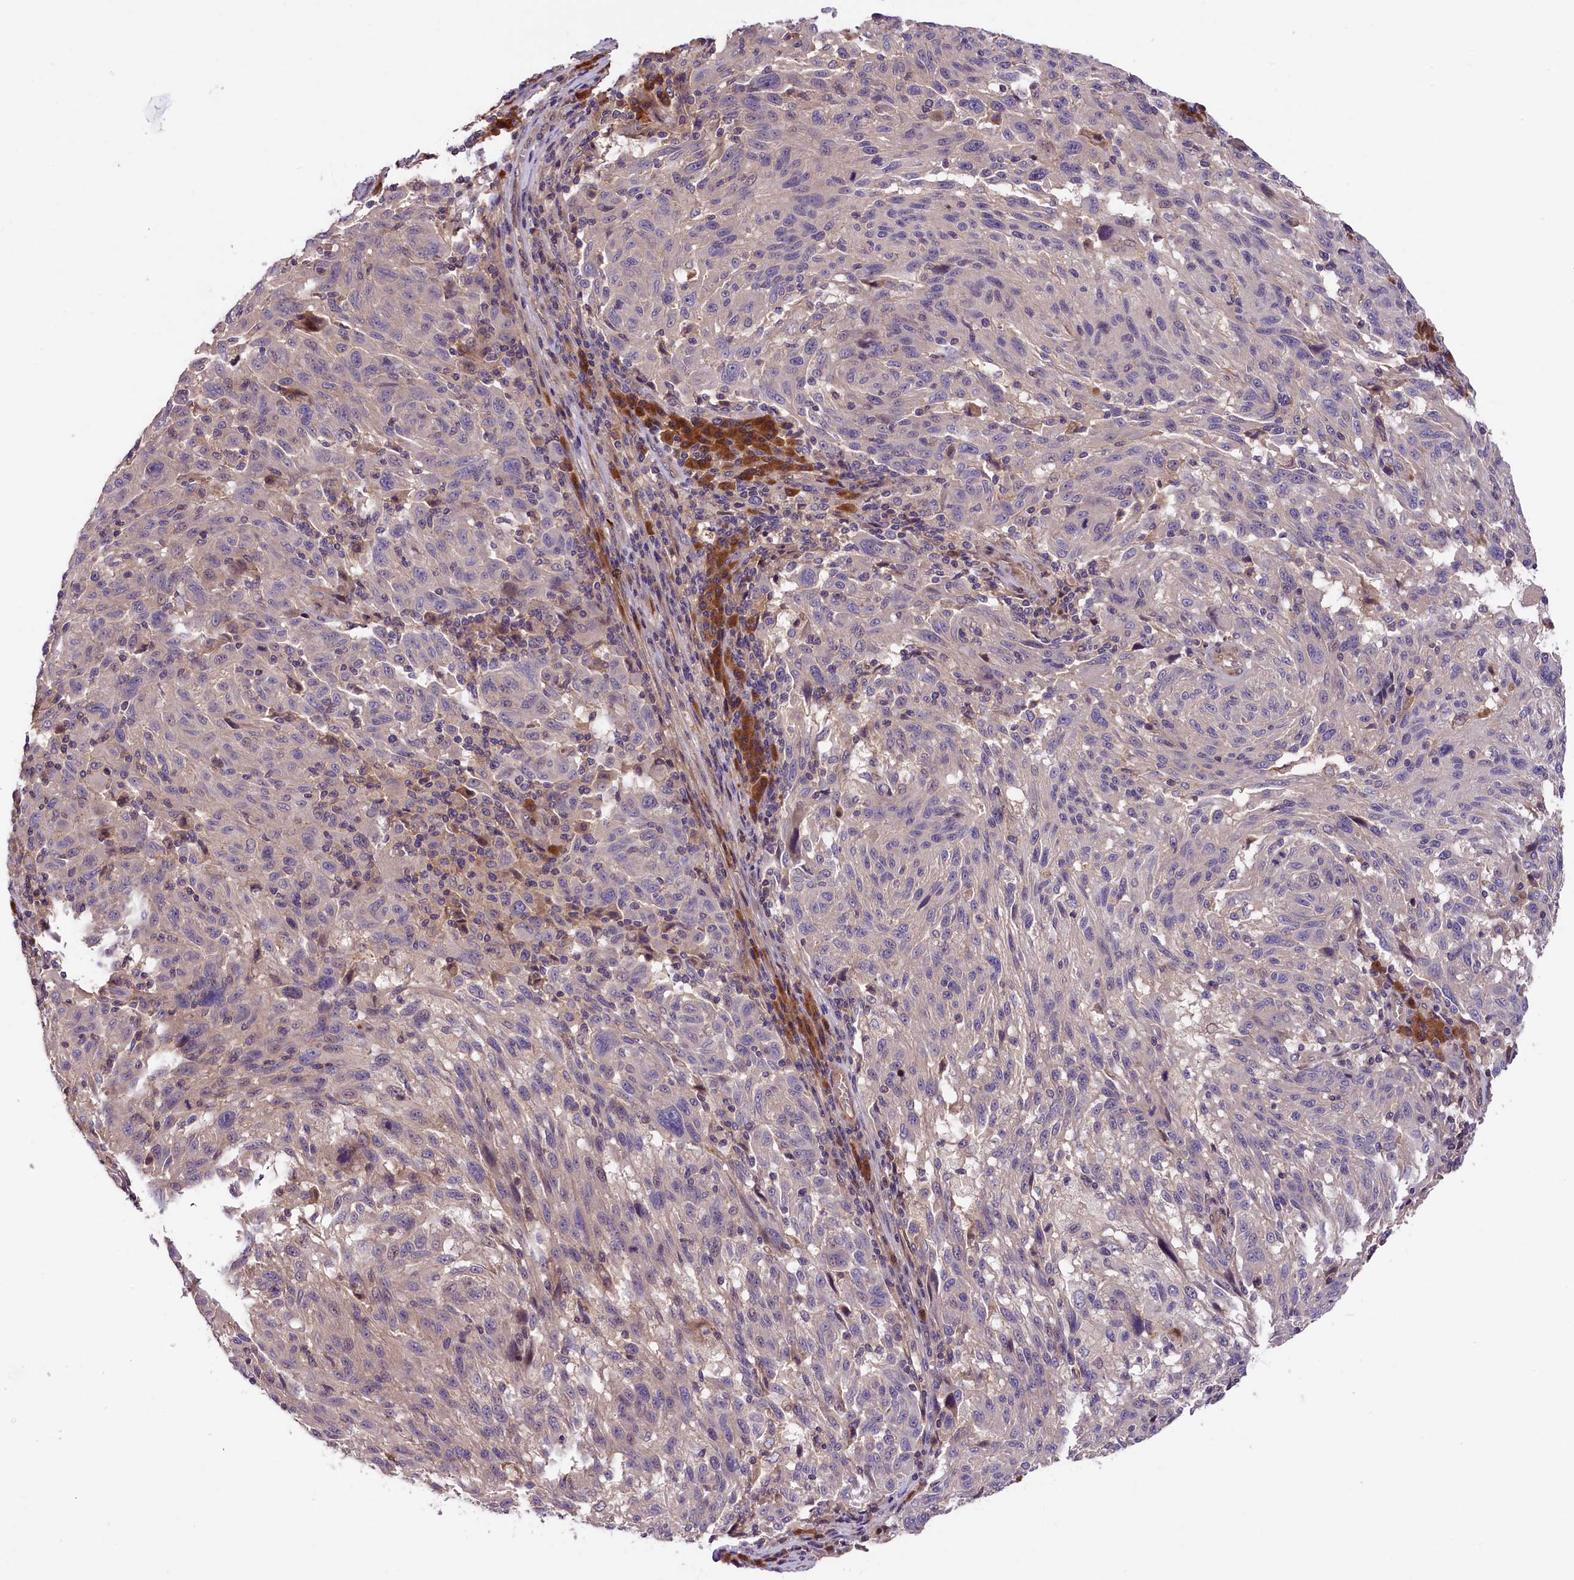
{"staining": {"intensity": "negative", "quantity": "none", "location": "none"}, "tissue": "melanoma", "cell_type": "Tumor cells", "image_type": "cancer", "snomed": [{"axis": "morphology", "description": "Malignant melanoma, NOS"}, {"axis": "topography", "description": "Skin"}], "caption": "High magnification brightfield microscopy of malignant melanoma stained with DAB (brown) and counterstained with hematoxylin (blue): tumor cells show no significant staining.", "gene": "SETD6", "patient": {"sex": "male", "age": 53}}